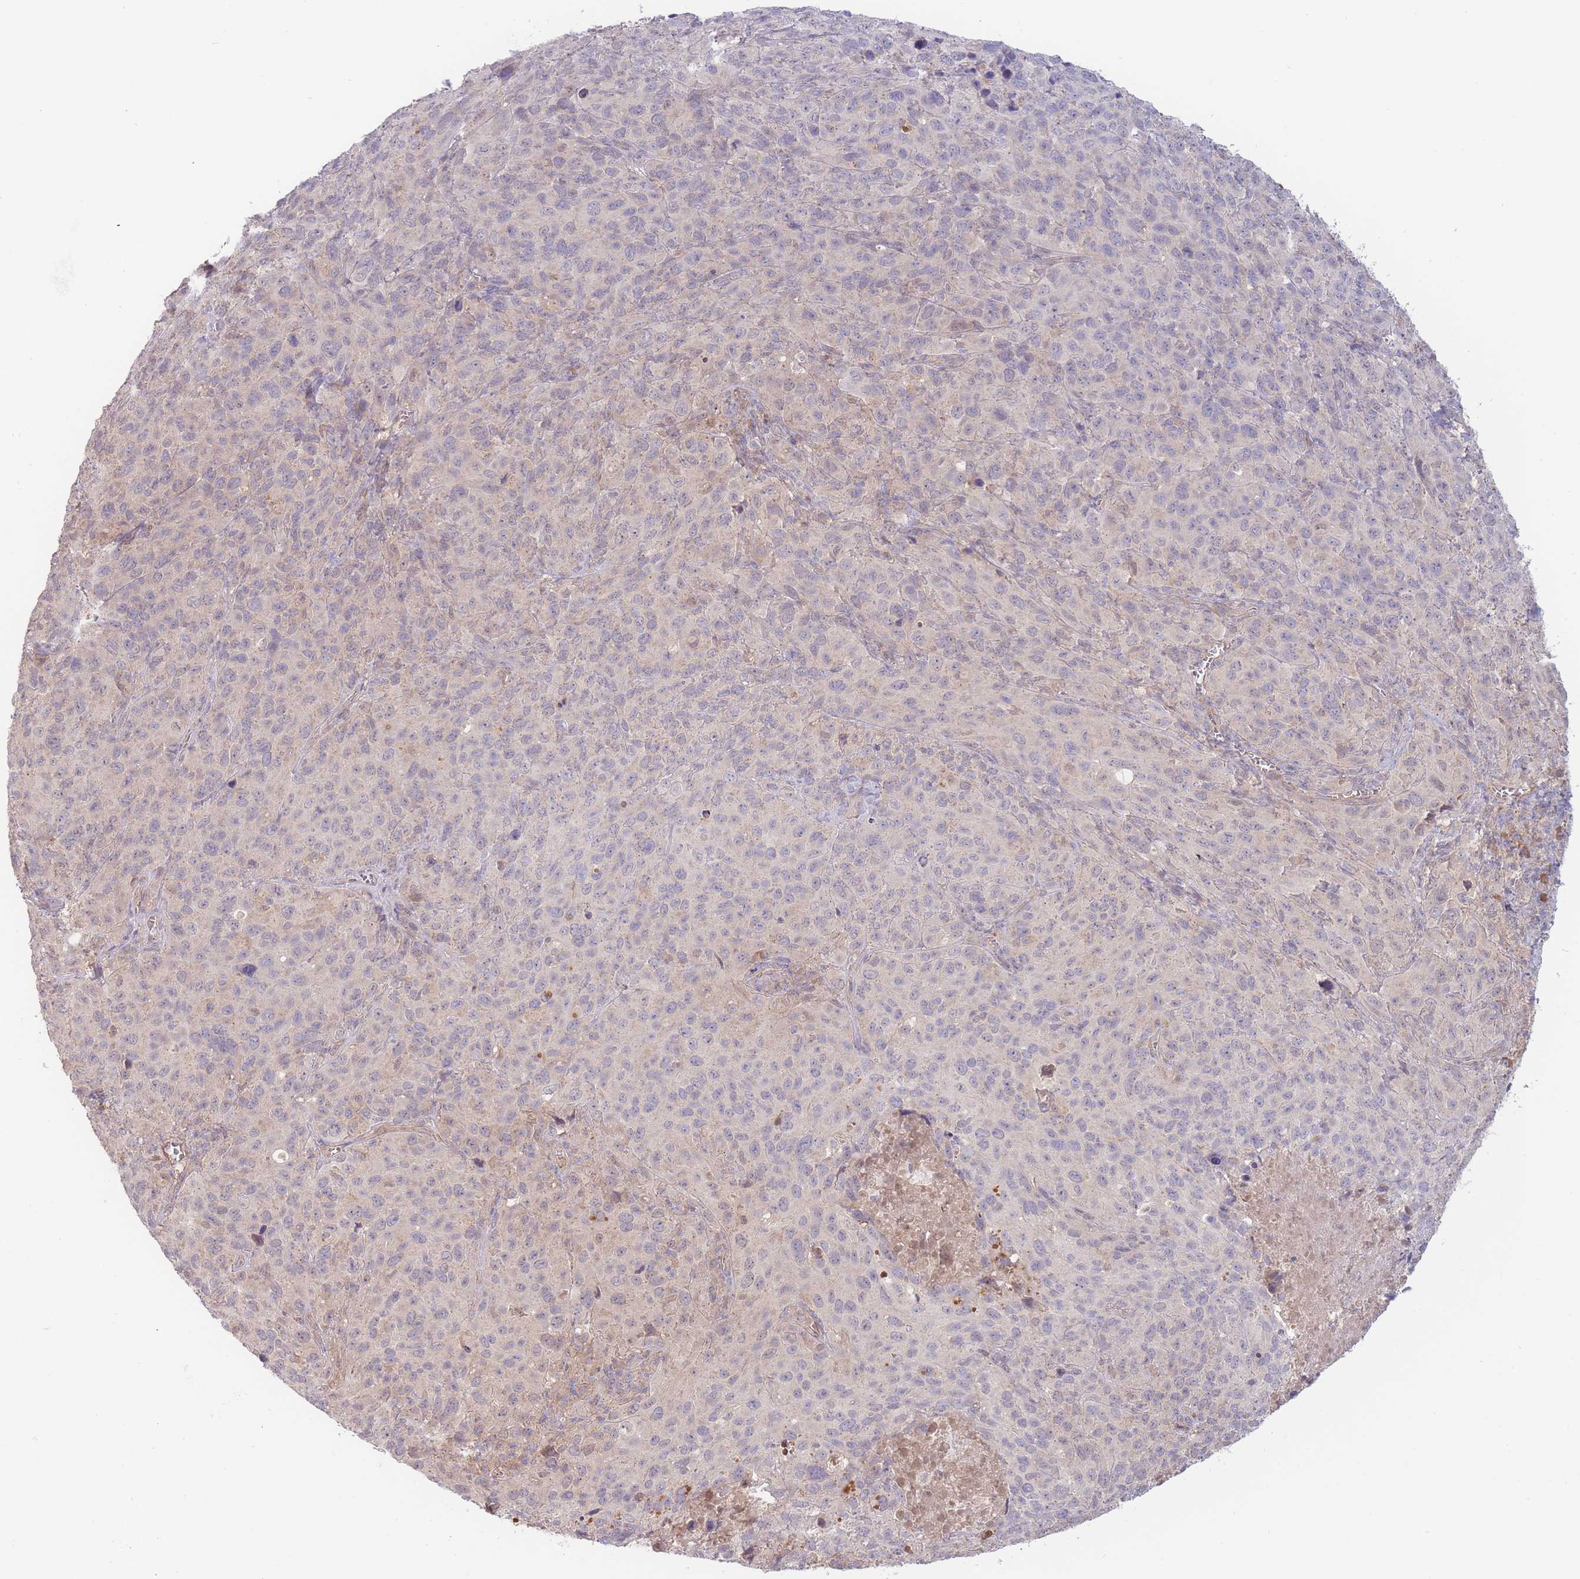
{"staining": {"intensity": "weak", "quantity": "<25%", "location": "cytoplasmic/membranous"}, "tissue": "cervical cancer", "cell_type": "Tumor cells", "image_type": "cancer", "snomed": [{"axis": "morphology", "description": "Squamous cell carcinoma, NOS"}, {"axis": "topography", "description": "Cervix"}], "caption": "Cervical cancer (squamous cell carcinoma) was stained to show a protein in brown. There is no significant expression in tumor cells.", "gene": "NDUFAF5", "patient": {"sex": "female", "age": 51}}